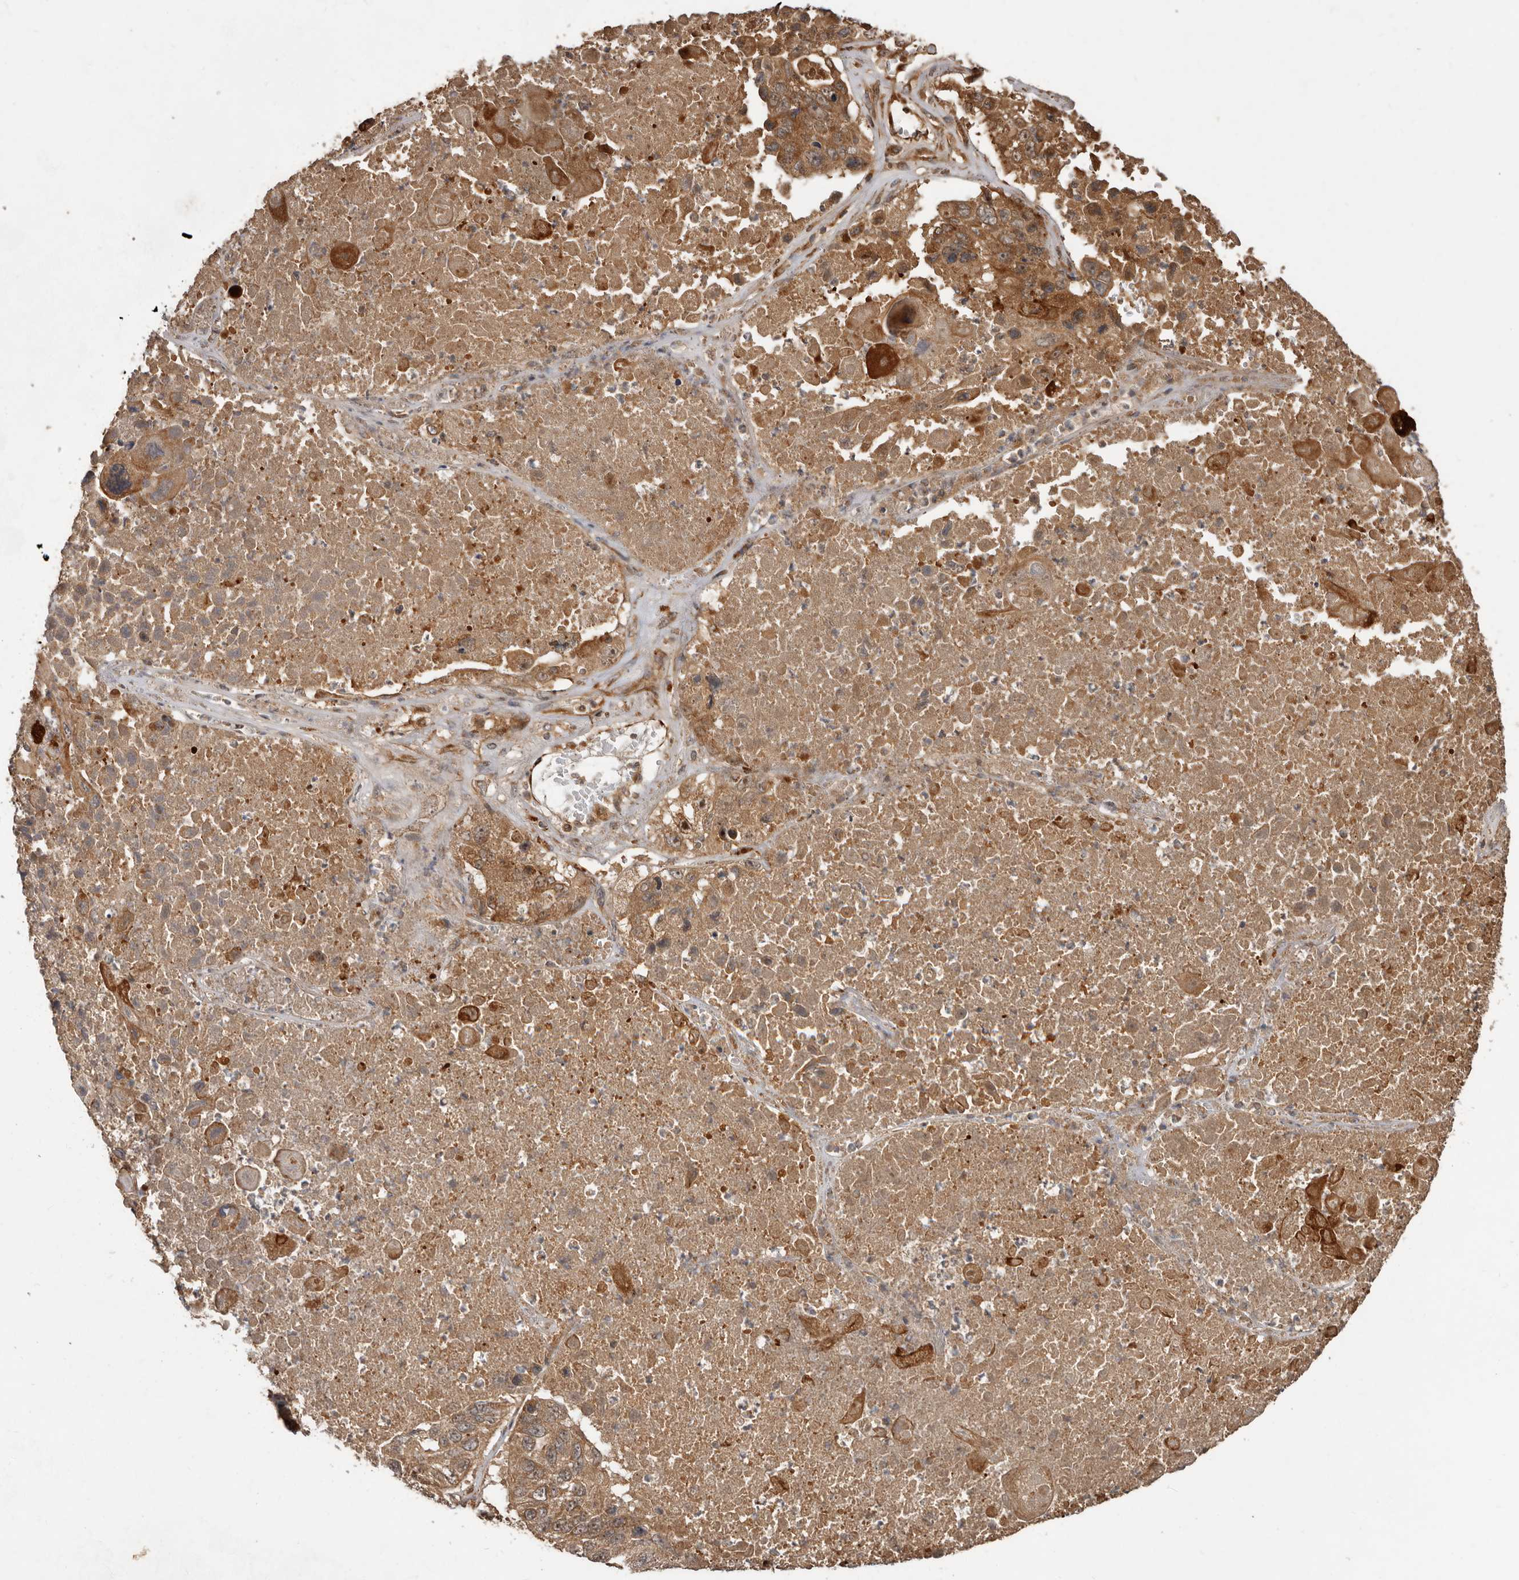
{"staining": {"intensity": "moderate", "quantity": ">75%", "location": "cytoplasmic/membranous"}, "tissue": "lung cancer", "cell_type": "Tumor cells", "image_type": "cancer", "snomed": [{"axis": "morphology", "description": "Squamous cell carcinoma, NOS"}, {"axis": "topography", "description": "Lung"}], "caption": "Immunohistochemistry of human squamous cell carcinoma (lung) reveals medium levels of moderate cytoplasmic/membranous positivity in about >75% of tumor cells.", "gene": "STK36", "patient": {"sex": "male", "age": 61}}